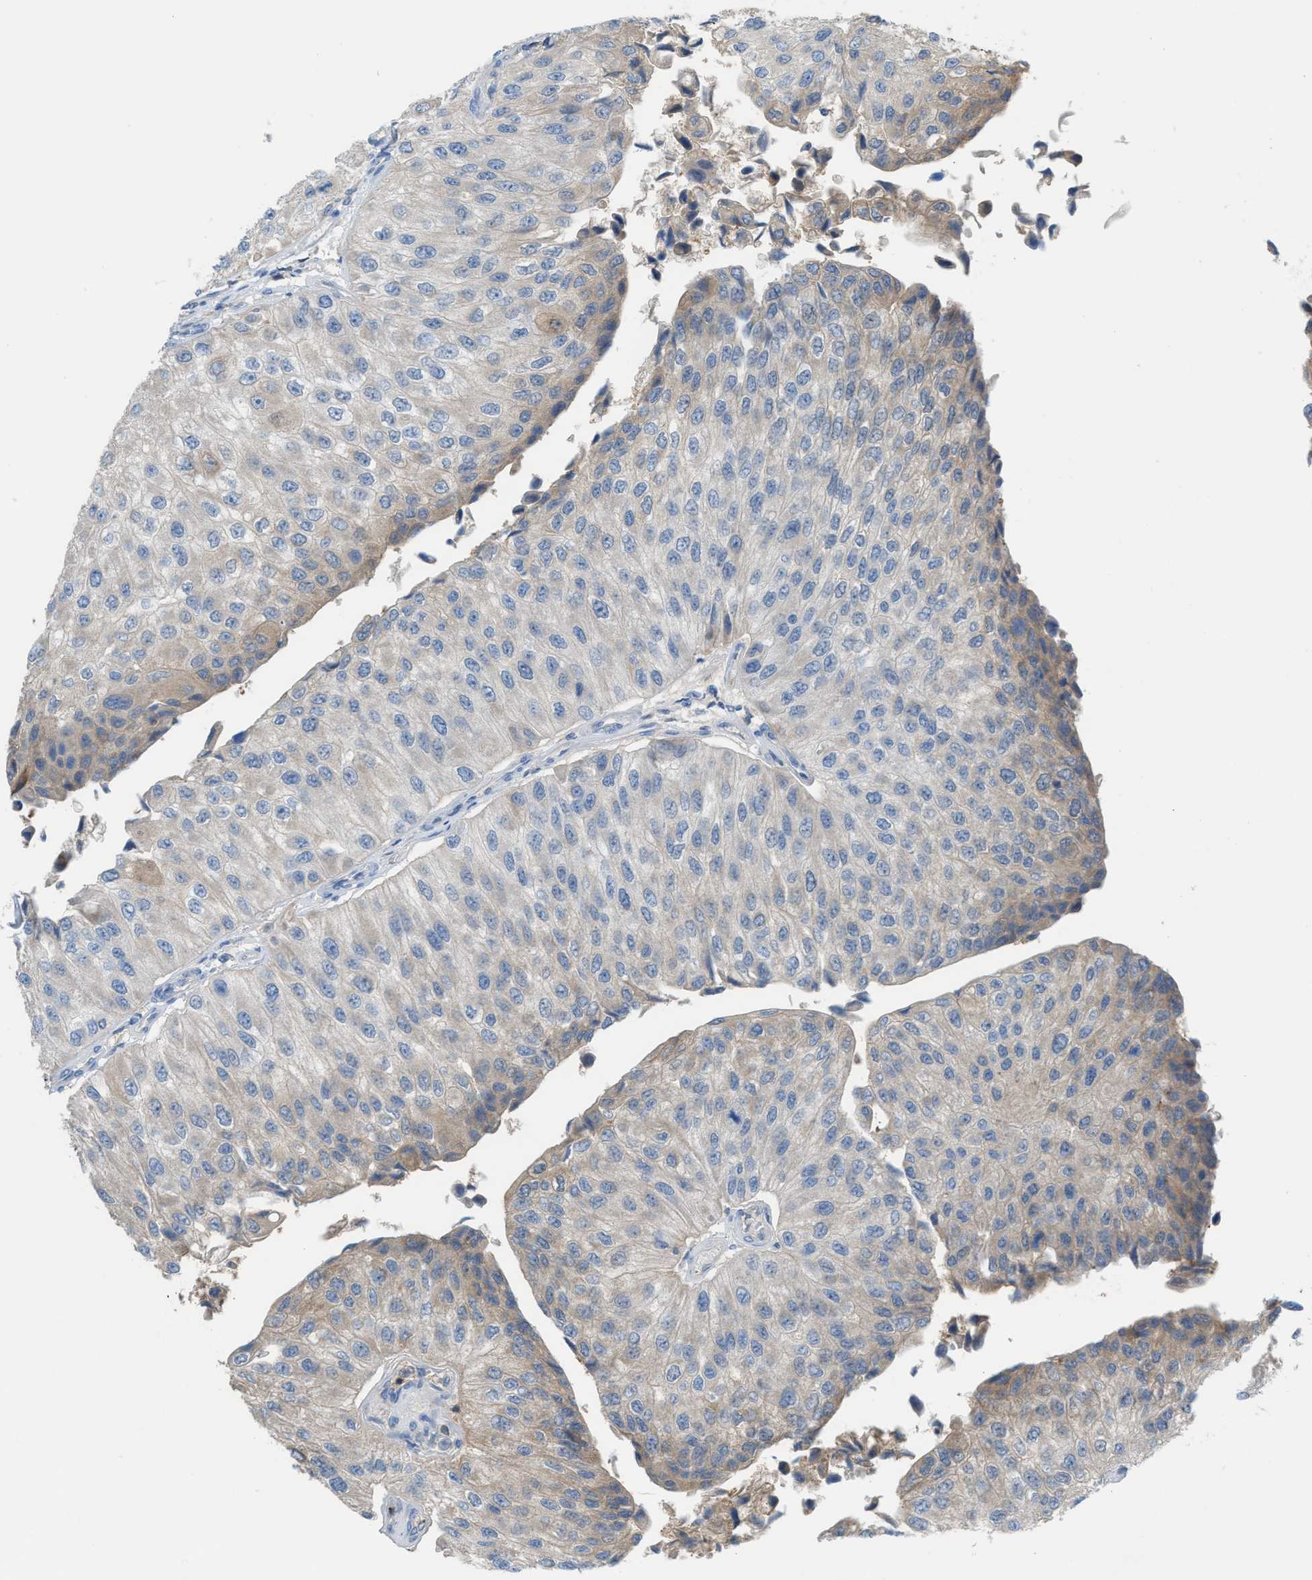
{"staining": {"intensity": "weak", "quantity": "<25%", "location": "cytoplasmic/membranous"}, "tissue": "urothelial cancer", "cell_type": "Tumor cells", "image_type": "cancer", "snomed": [{"axis": "morphology", "description": "Urothelial carcinoma, High grade"}, {"axis": "topography", "description": "Kidney"}, {"axis": "topography", "description": "Urinary bladder"}], "caption": "Immunohistochemical staining of human urothelial carcinoma (high-grade) demonstrates no significant expression in tumor cells.", "gene": "PPM1D", "patient": {"sex": "male", "age": 77}}